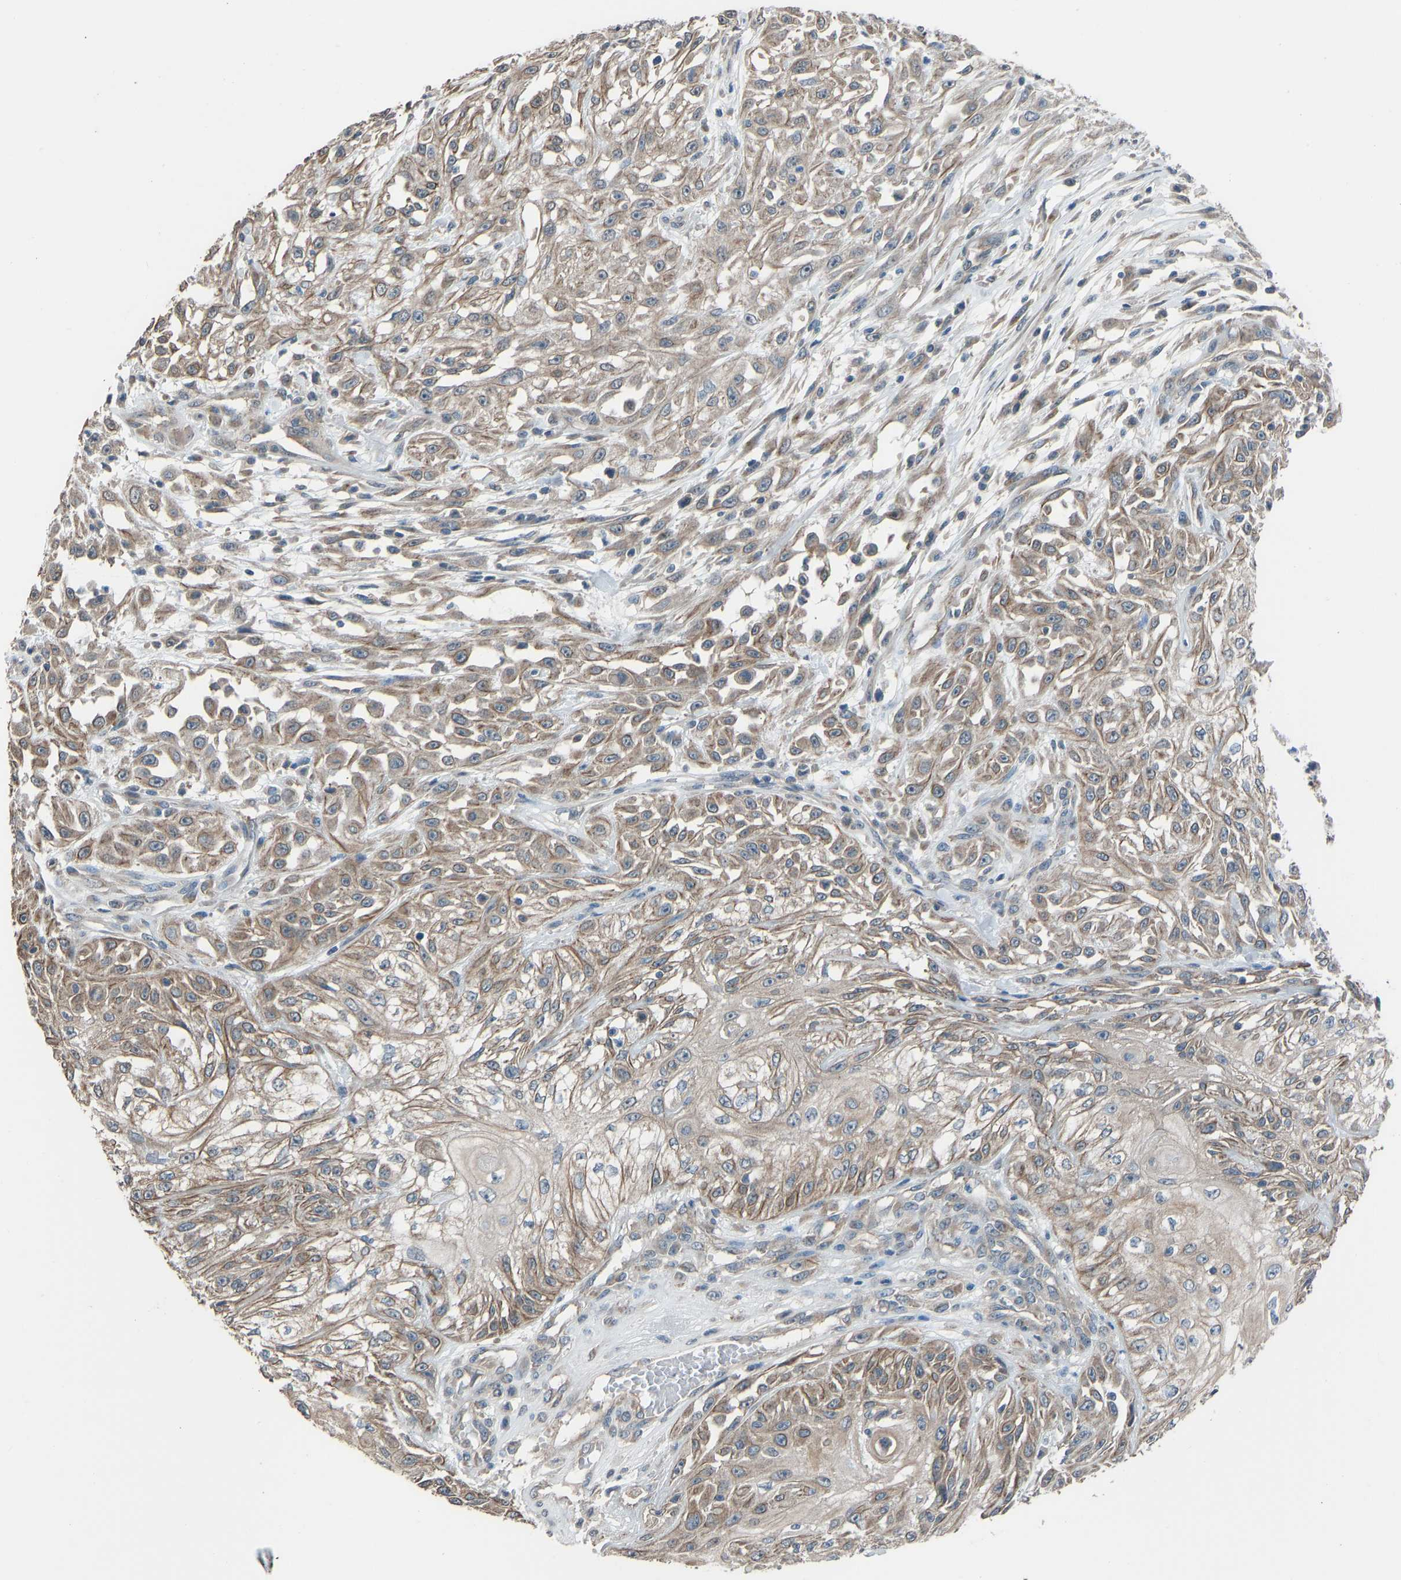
{"staining": {"intensity": "moderate", "quantity": ">75%", "location": "cytoplasmic/membranous"}, "tissue": "skin cancer", "cell_type": "Tumor cells", "image_type": "cancer", "snomed": [{"axis": "morphology", "description": "Squamous cell carcinoma, NOS"}, {"axis": "morphology", "description": "Squamous cell carcinoma, metastatic, NOS"}, {"axis": "topography", "description": "Skin"}, {"axis": "topography", "description": "Lymph node"}], "caption": "Tumor cells display moderate cytoplasmic/membranous expression in approximately >75% of cells in skin cancer. The staining was performed using DAB (3,3'-diaminobenzidine), with brown indicating positive protein expression. Nuclei are stained blue with hematoxylin.", "gene": "SLC43A1", "patient": {"sex": "male", "age": 75}}